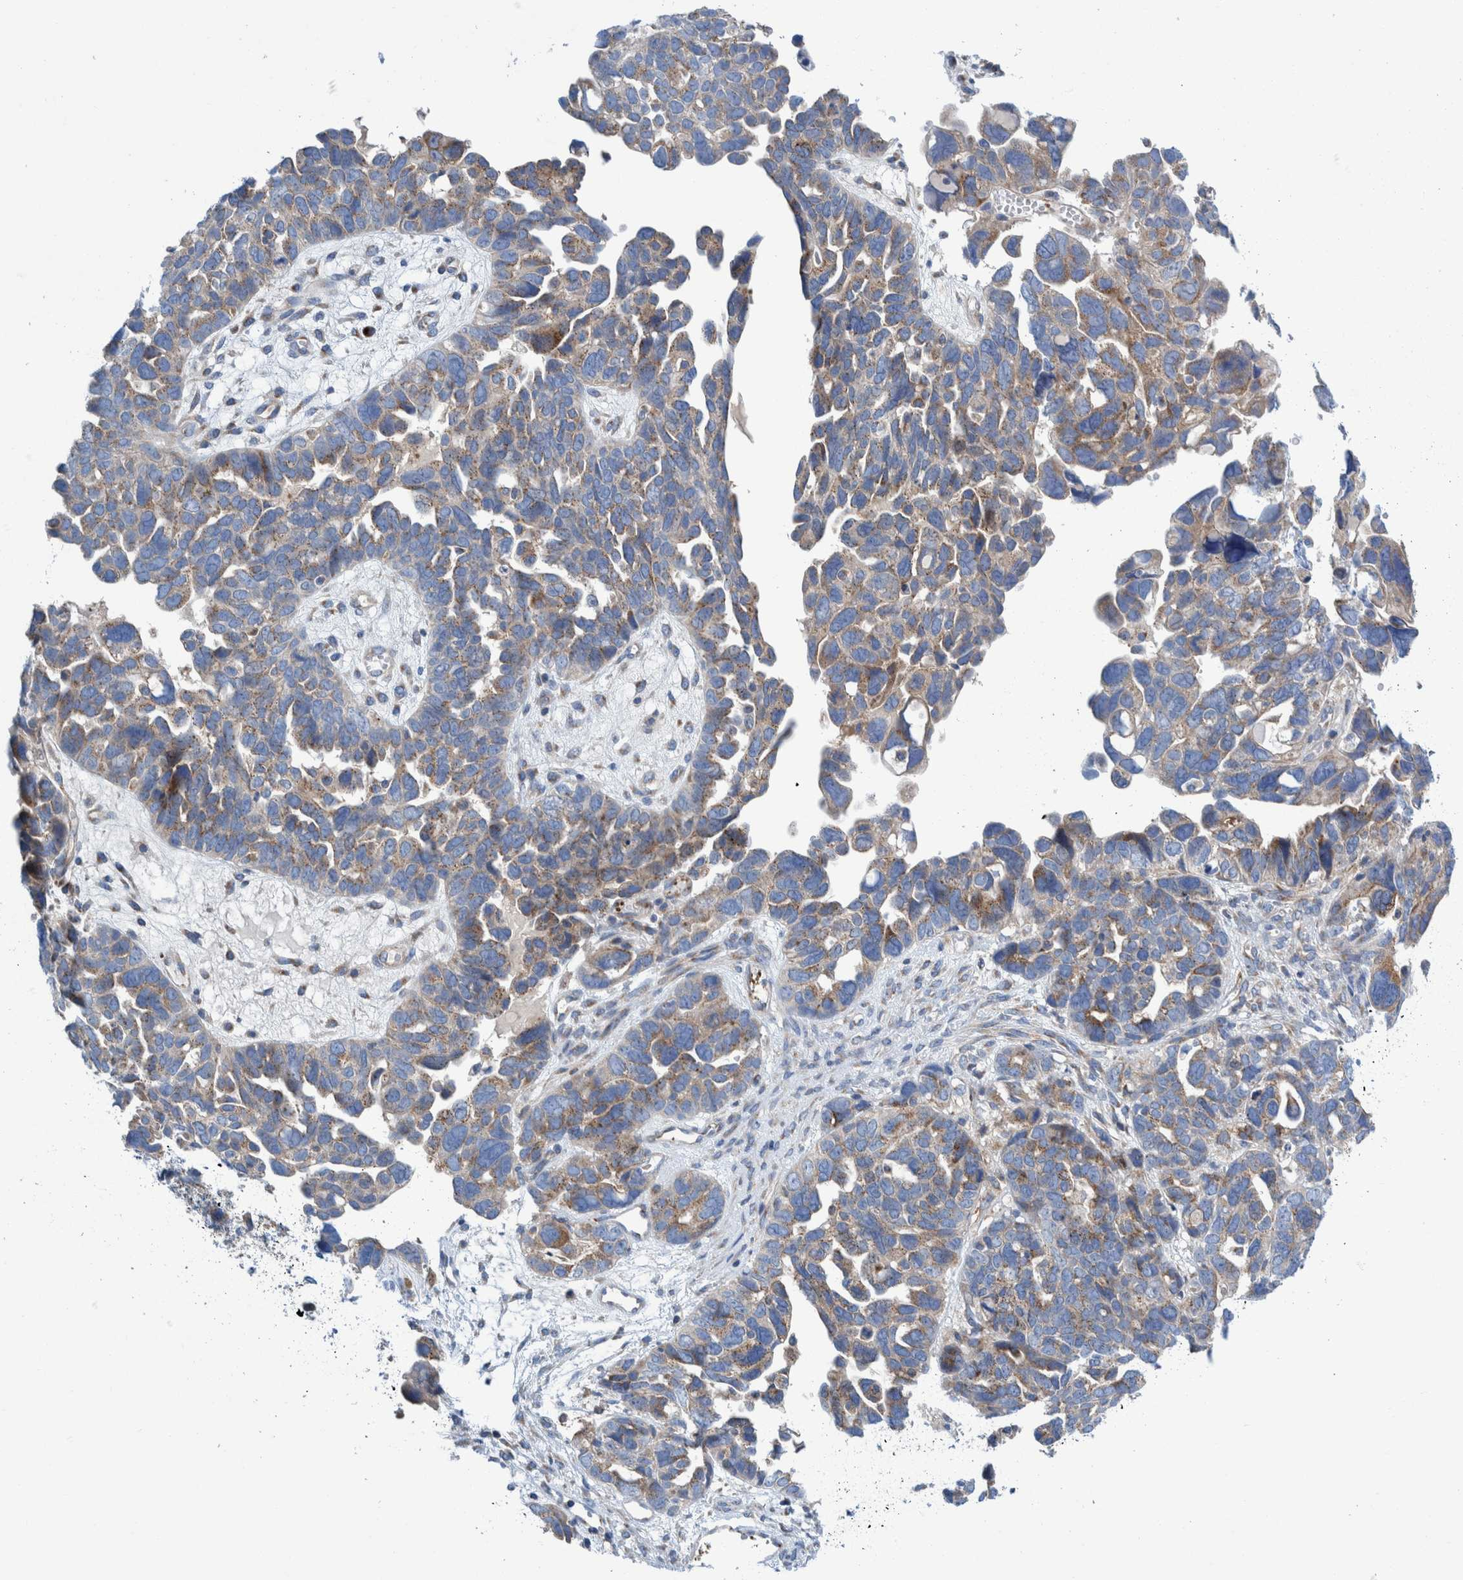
{"staining": {"intensity": "moderate", "quantity": "25%-75%", "location": "cytoplasmic/membranous"}, "tissue": "ovarian cancer", "cell_type": "Tumor cells", "image_type": "cancer", "snomed": [{"axis": "morphology", "description": "Cystadenocarcinoma, mucinous, NOS"}, {"axis": "topography", "description": "Ovary"}], "caption": "Approximately 25%-75% of tumor cells in human ovarian mucinous cystadenocarcinoma demonstrate moderate cytoplasmic/membranous protein positivity as visualized by brown immunohistochemical staining.", "gene": "TRIM58", "patient": {"sex": "female", "age": 61}}